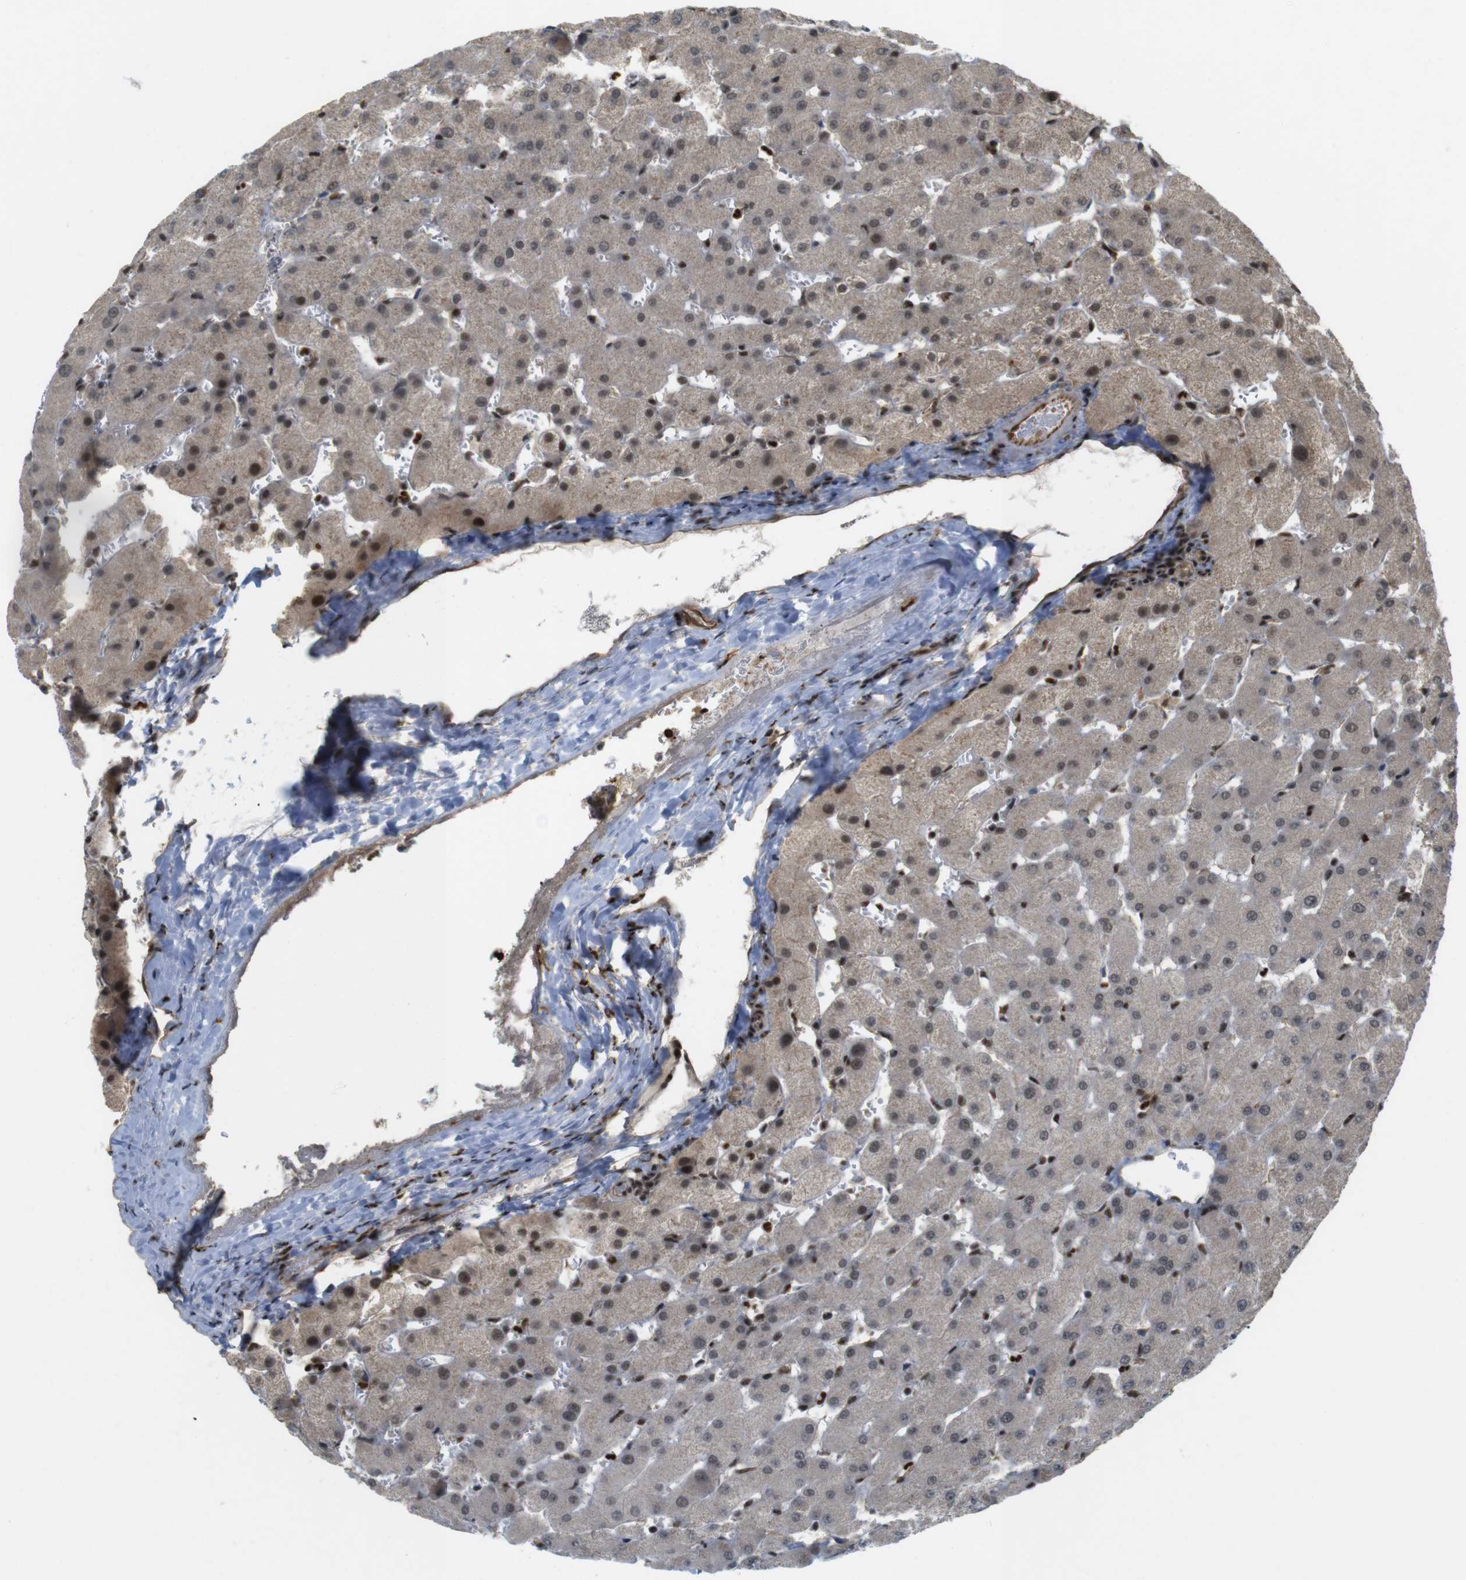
{"staining": {"intensity": "moderate", "quantity": ">75%", "location": "cytoplasmic/membranous,nuclear"}, "tissue": "liver", "cell_type": "Cholangiocytes", "image_type": "normal", "snomed": [{"axis": "morphology", "description": "Normal tissue, NOS"}, {"axis": "topography", "description": "Liver"}], "caption": "This histopathology image displays immunohistochemistry (IHC) staining of benign liver, with medium moderate cytoplasmic/membranous,nuclear positivity in approximately >75% of cholangiocytes.", "gene": "SP2", "patient": {"sex": "female", "age": 63}}